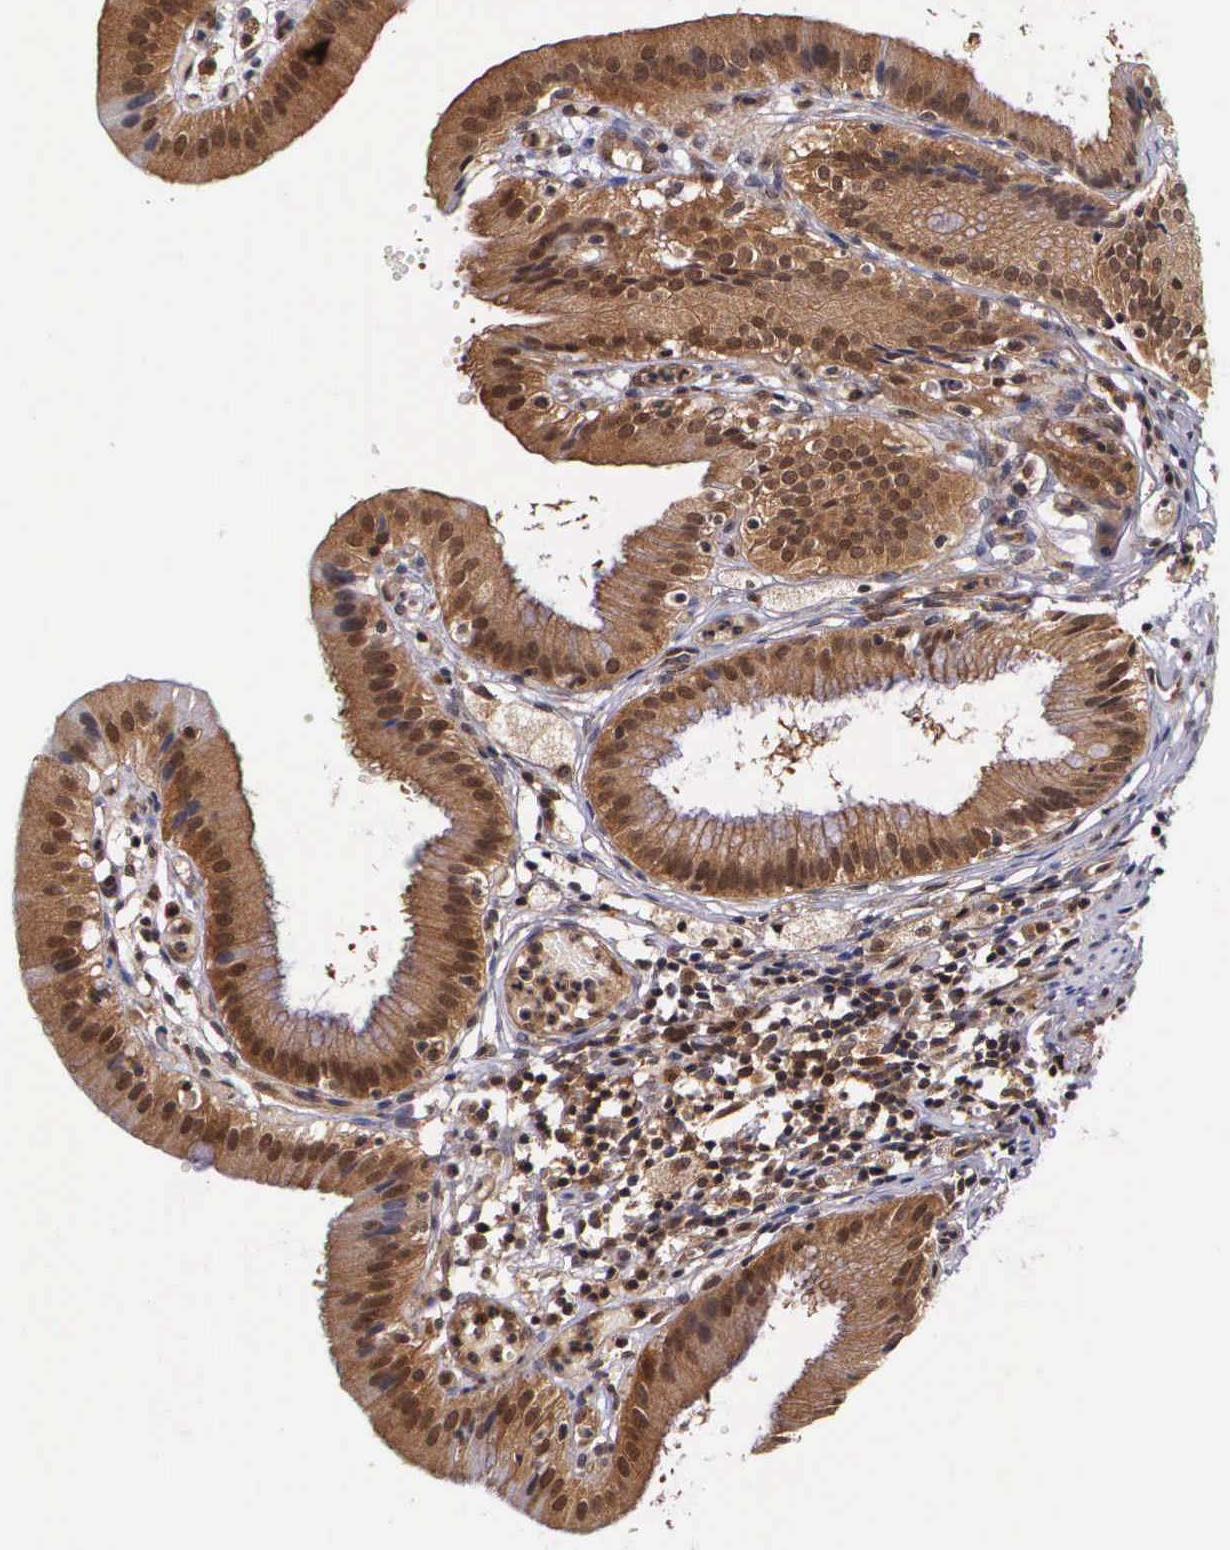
{"staining": {"intensity": "moderate", "quantity": ">75%", "location": "cytoplasmic/membranous"}, "tissue": "gallbladder", "cell_type": "Glandular cells", "image_type": "normal", "snomed": [{"axis": "morphology", "description": "Normal tissue, NOS"}, {"axis": "topography", "description": "Gallbladder"}], "caption": "Moderate cytoplasmic/membranous positivity for a protein is seen in approximately >75% of glandular cells of normal gallbladder using immunohistochemistry.", "gene": "IGBP1P2", "patient": {"sex": "male", "age": 28}}